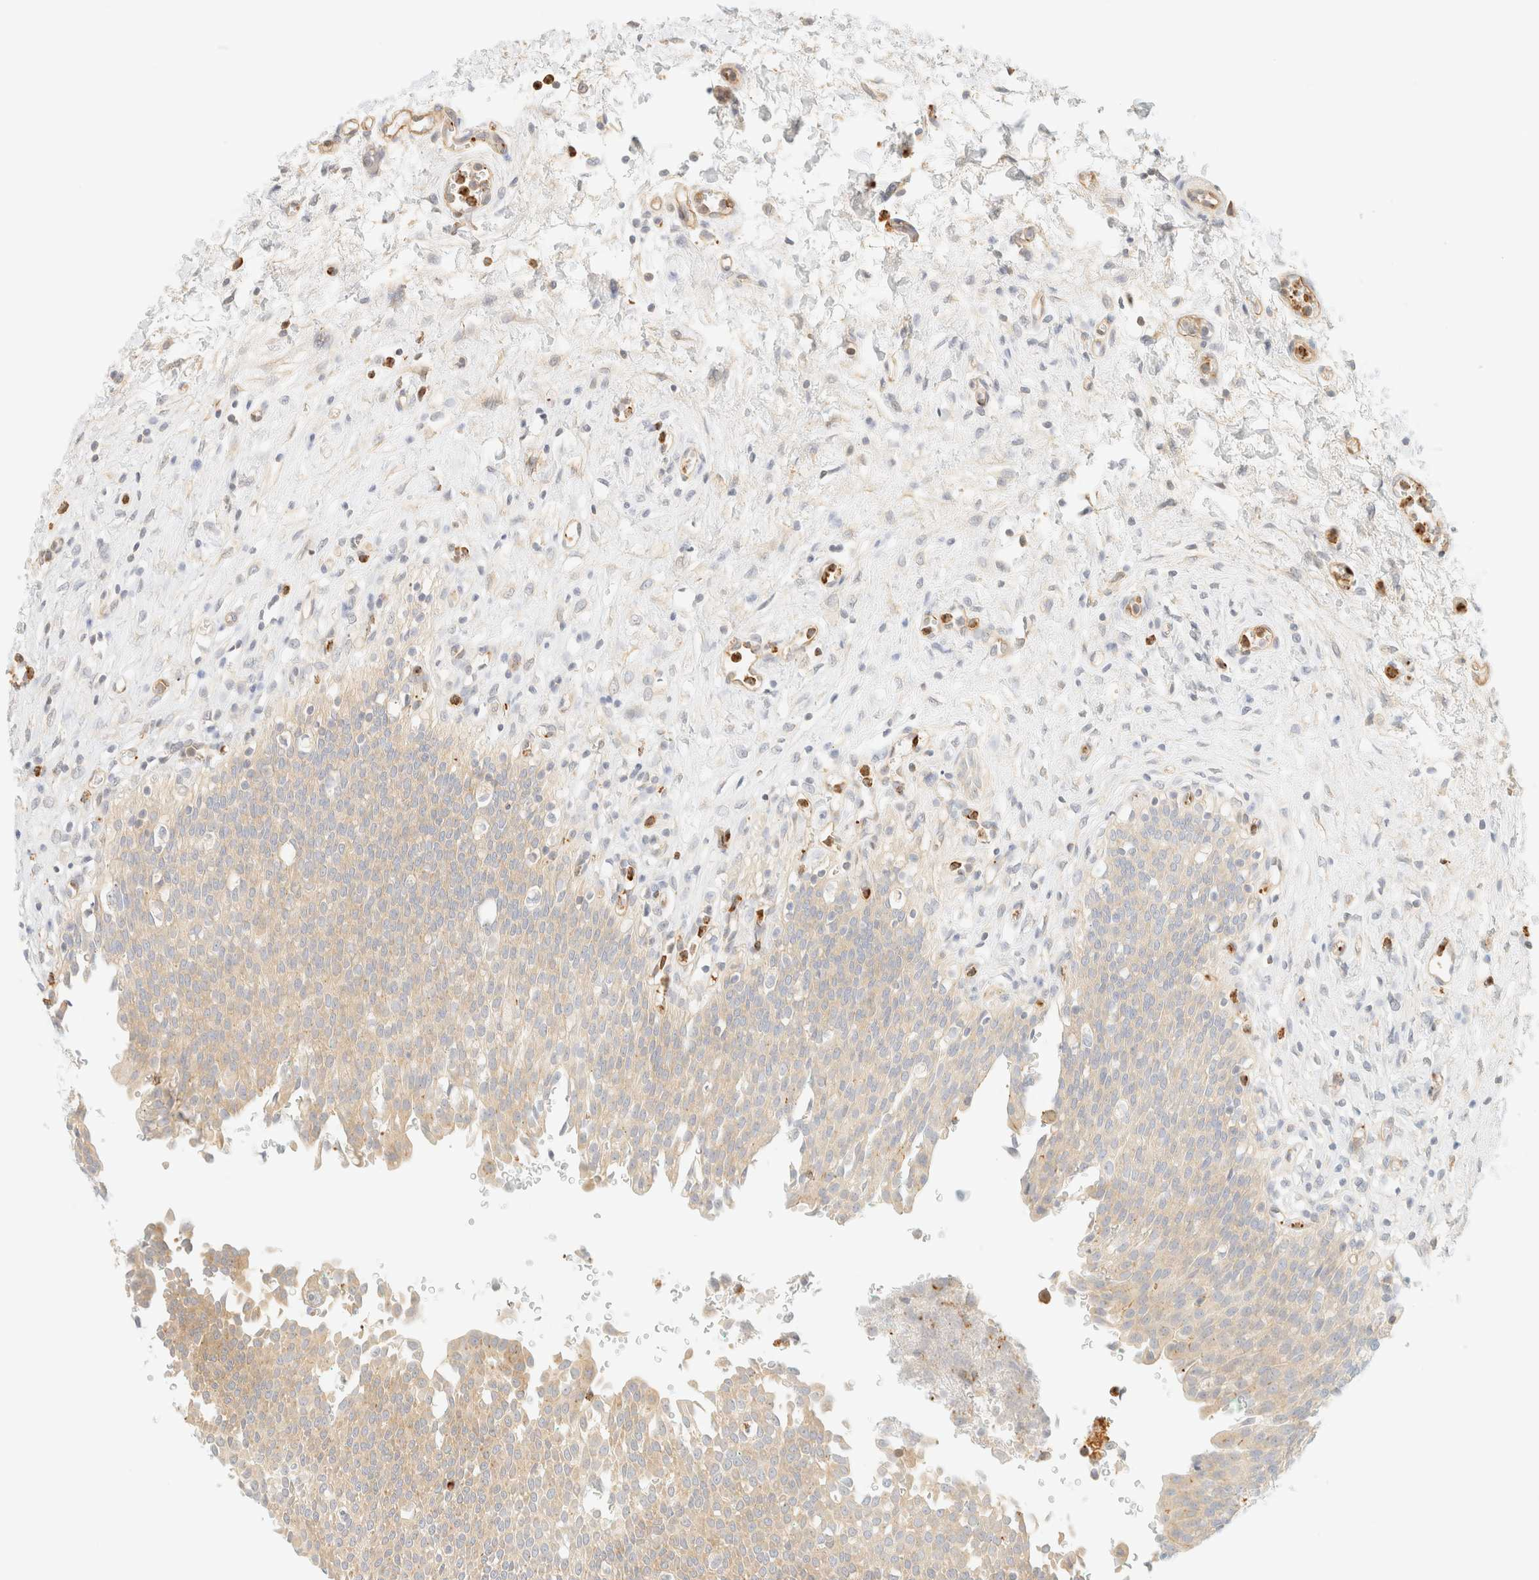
{"staining": {"intensity": "moderate", "quantity": "<25%", "location": "cytoplasmic/membranous"}, "tissue": "urinary bladder", "cell_type": "Urothelial cells", "image_type": "normal", "snomed": [{"axis": "morphology", "description": "Urothelial carcinoma, High grade"}, {"axis": "topography", "description": "Urinary bladder"}], "caption": "Immunohistochemistry (IHC) micrograph of normal urinary bladder: urinary bladder stained using IHC demonstrates low levels of moderate protein expression localized specifically in the cytoplasmic/membranous of urothelial cells, appearing as a cytoplasmic/membranous brown color.", "gene": "OTOP2", "patient": {"sex": "male", "age": 46}}